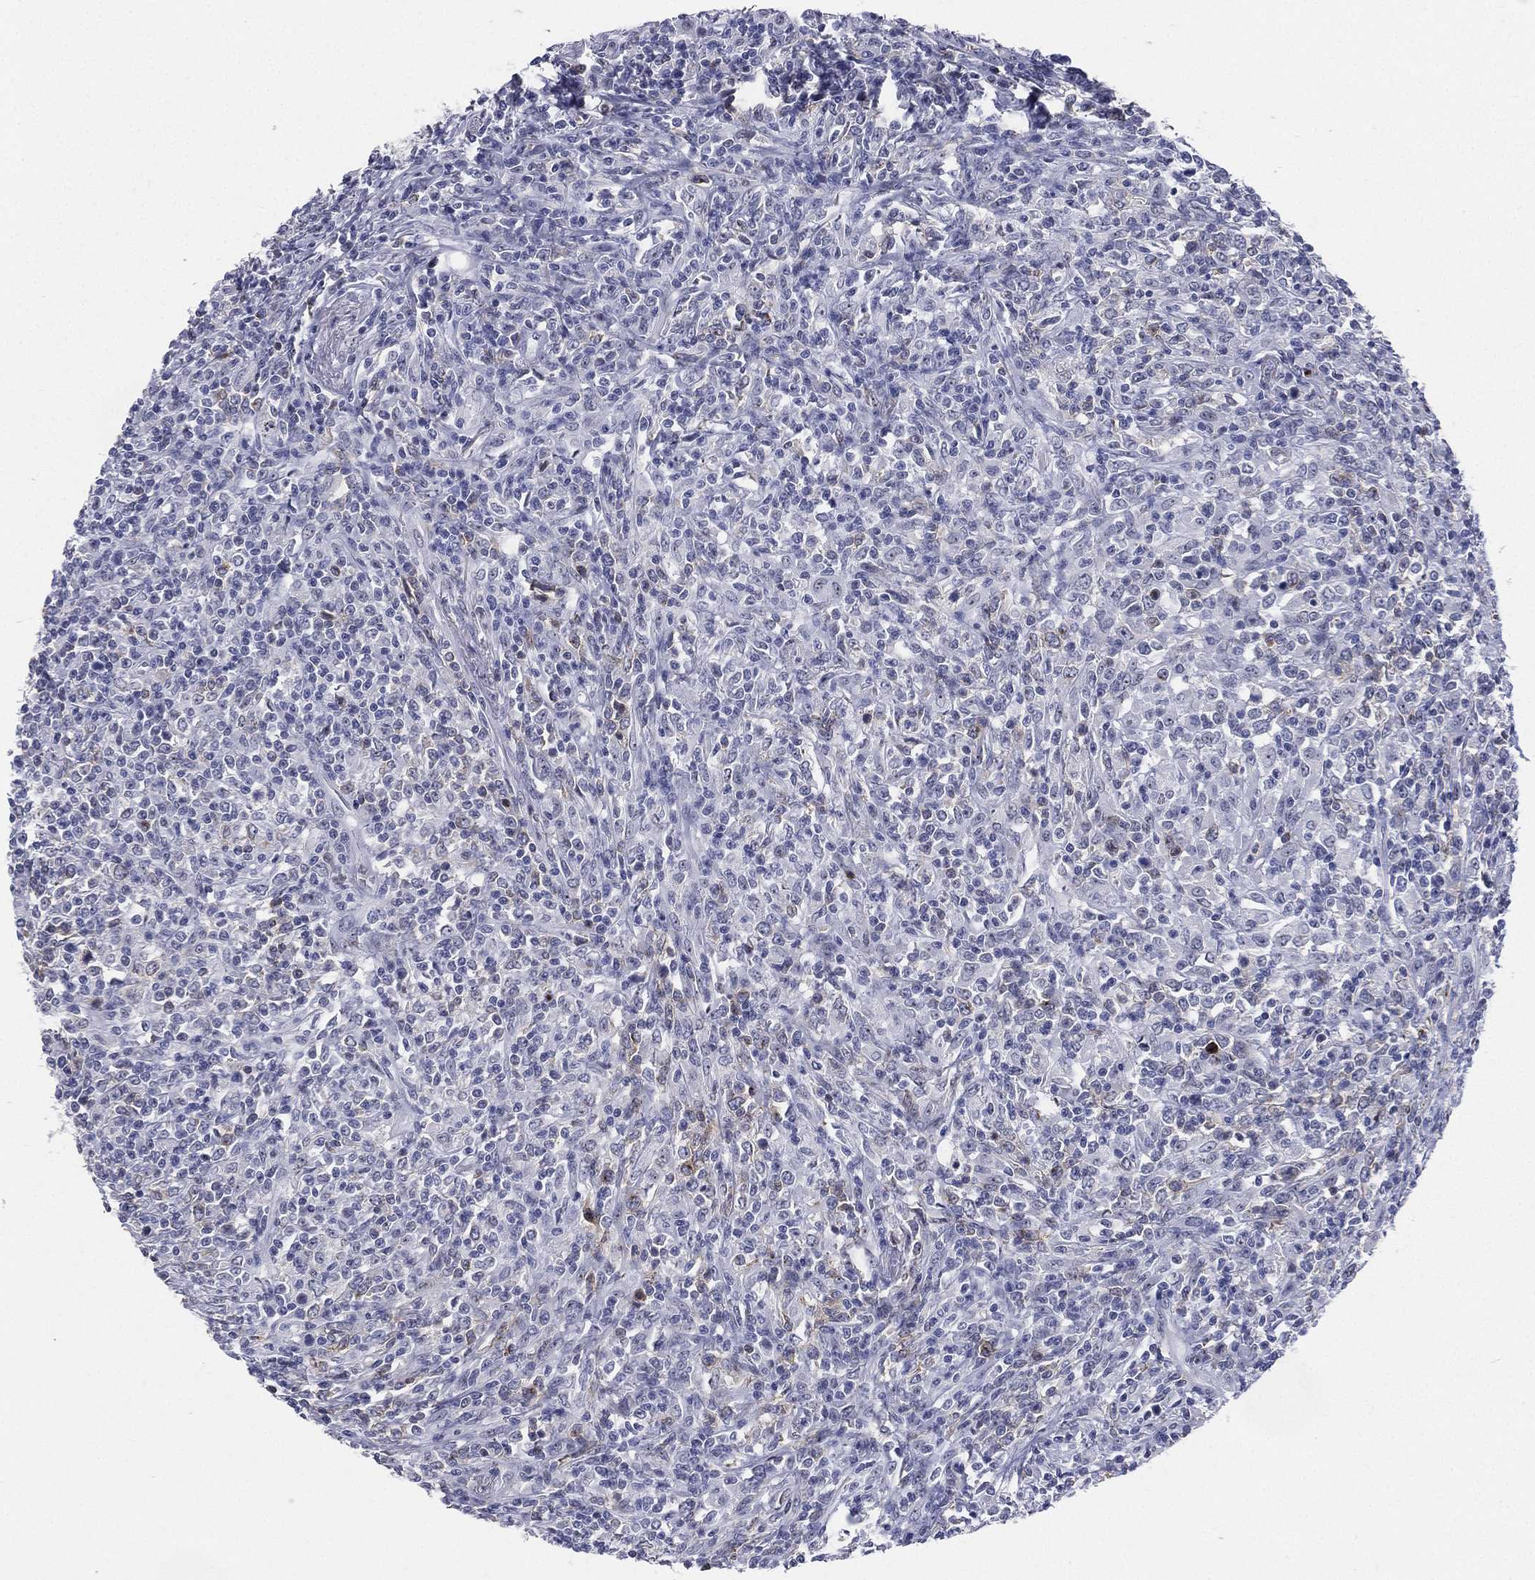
{"staining": {"intensity": "negative", "quantity": "none", "location": "none"}, "tissue": "lymphoma", "cell_type": "Tumor cells", "image_type": "cancer", "snomed": [{"axis": "morphology", "description": "Malignant lymphoma, non-Hodgkin's type, High grade"}, {"axis": "topography", "description": "Lung"}], "caption": "Immunohistochemistry (IHC) image of malignant lymphoma, non-Hodgkin's type (high-grade) stained for a protein (brown), which shows no expression in tumor cells. (Immunohistochemistry (IHC), brightfield microscopy, high magnification).", "gene": "CD22", "patient": {"sex": "male", "age": 79}}